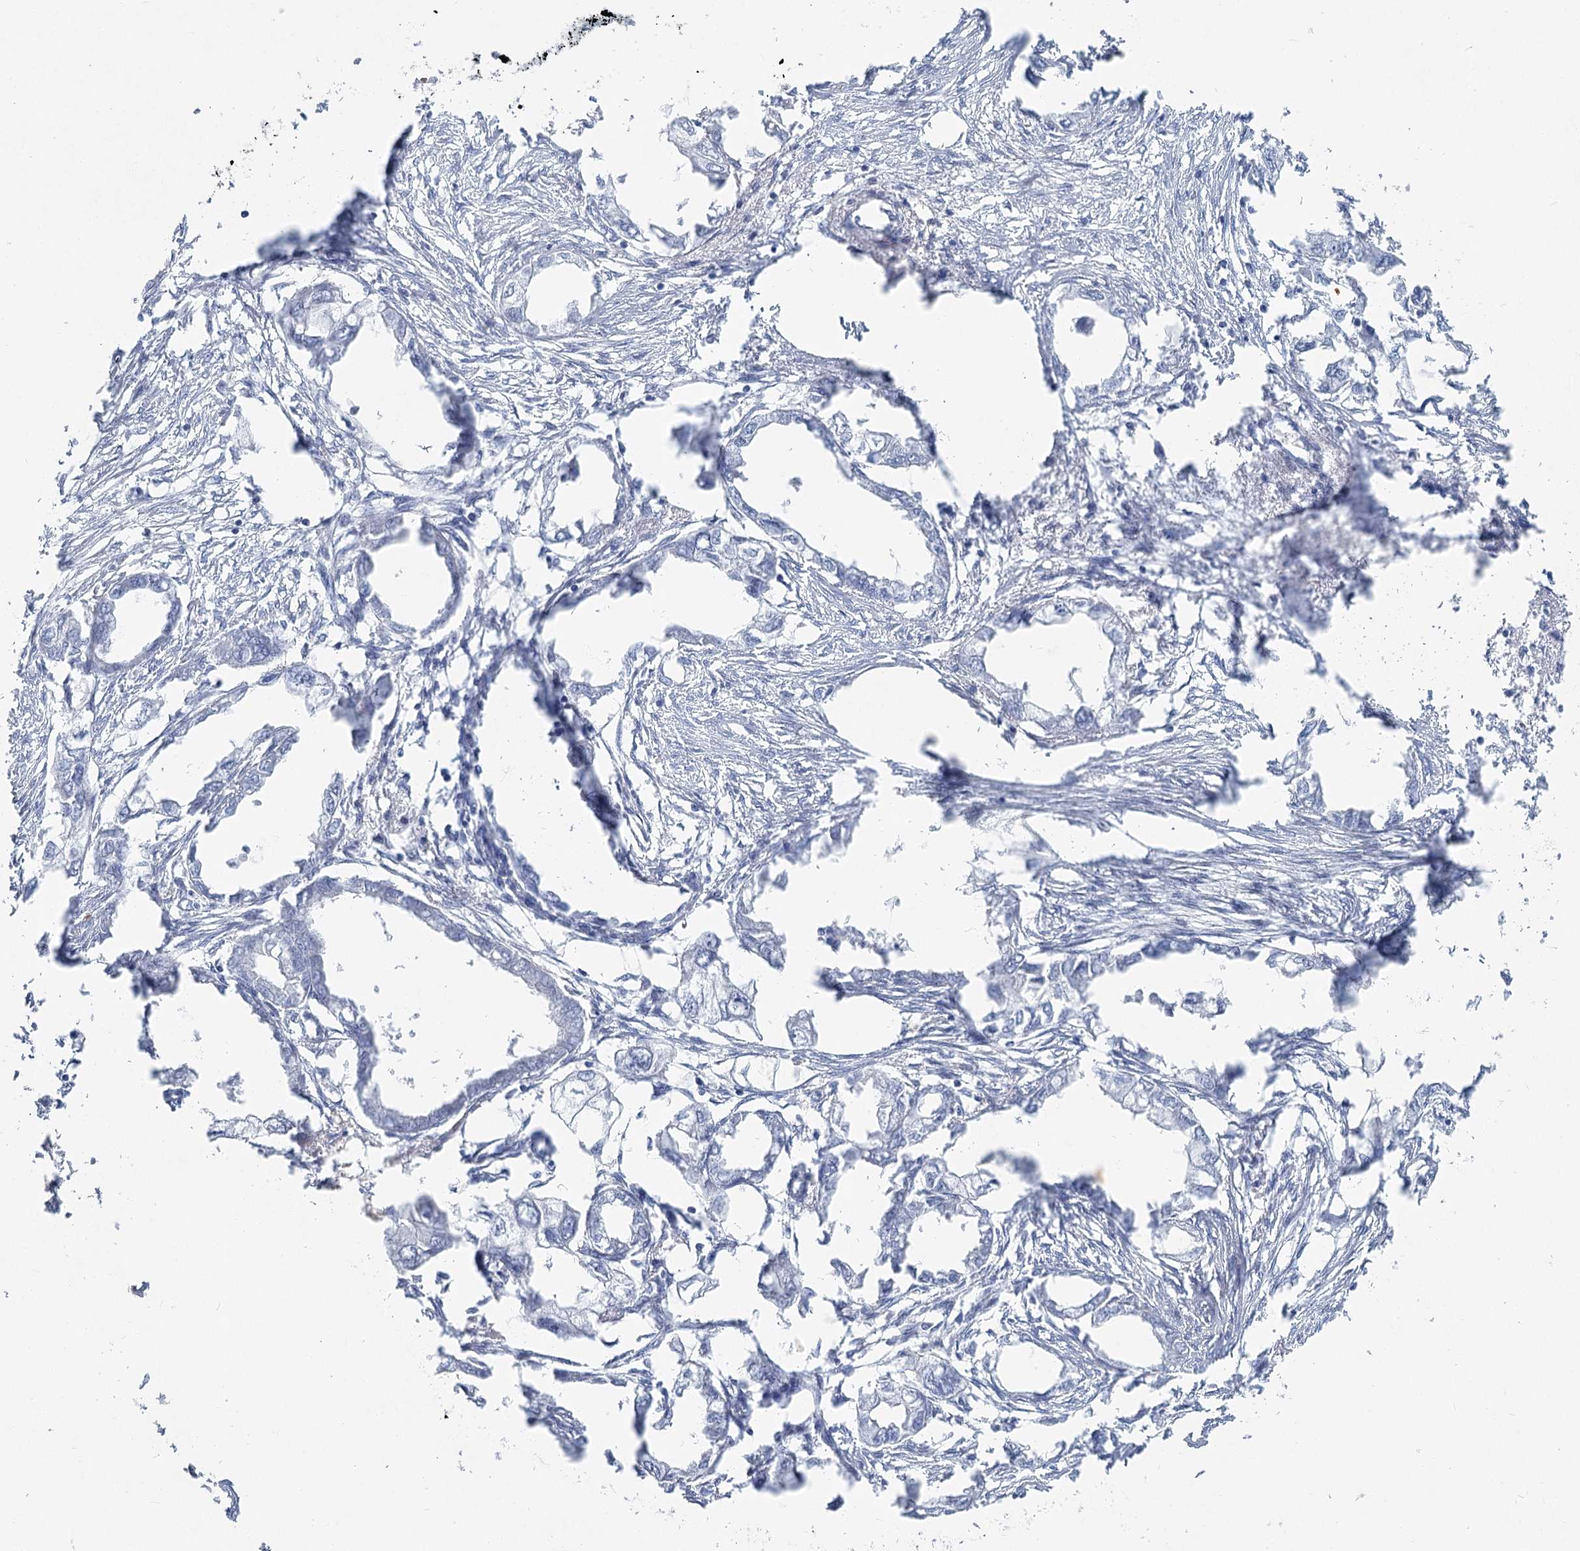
{"staining": {"intensity": "negative", "quantity": "none", "location": "none"}, "tissue": "endometrial cancer", "cell_type": "Tumor cells", "image_type": "cancer", "snomed": [{"axis": "morphology", "description": "Adenocarcinoma, NOS"}, {"axis": "morphology", "description": "Adenocarcinoma, metastatic, NOS"}, {"axis": "topography", "description": "Adipose tissue"}, {"axis": "topography", "description": "Endometrium"}], "caption": "An image of endometrial cancer (adenocarcinoma) stained for a protein reveals no brown staining in tumor cells.", "gene": "IFIT5", "patient": {"sex": "female", "age": 67}}